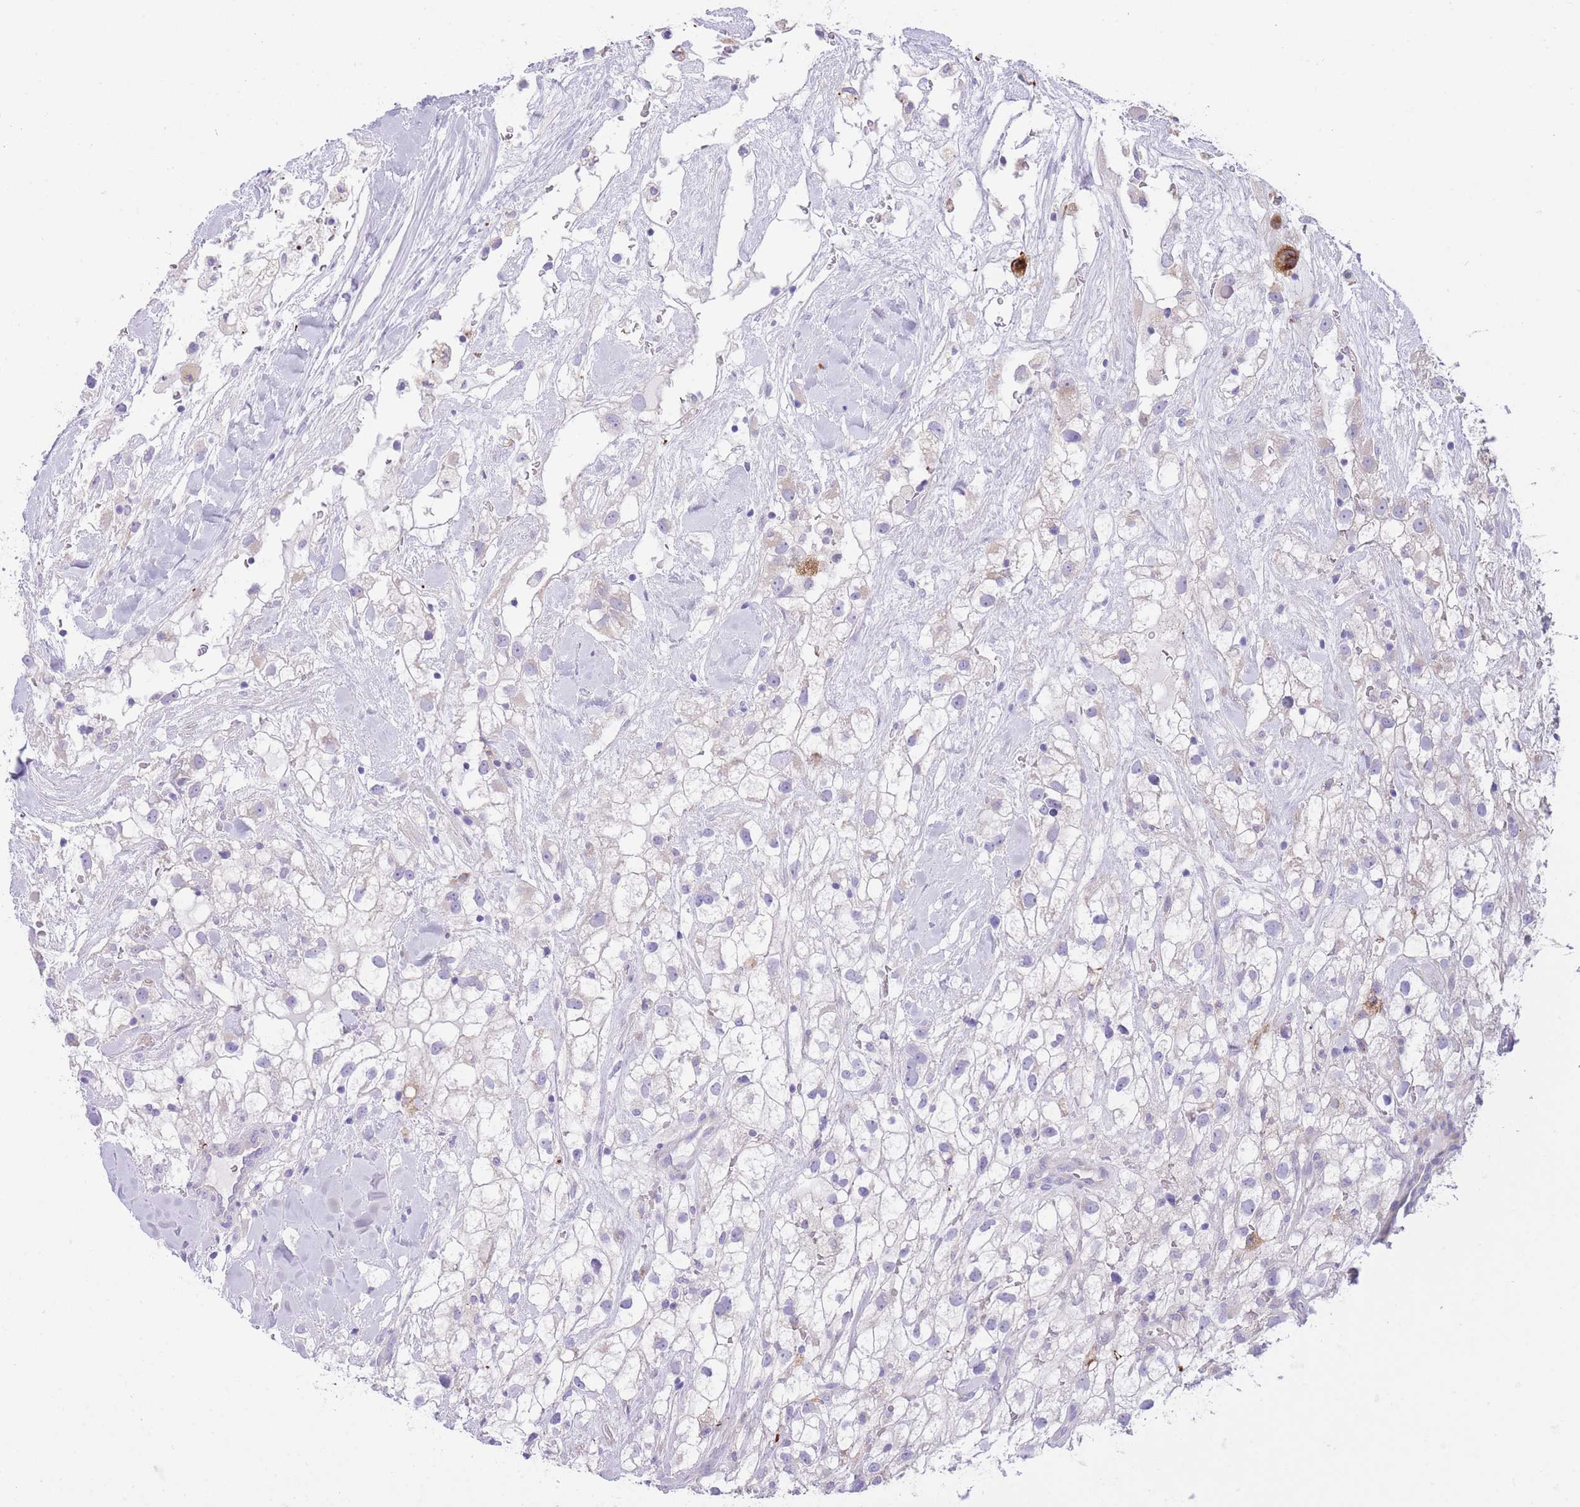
{"staining": {"intensity": "negative", "quantity": "none", "location": "none"}, "tissue": "renal cancer", "cell_type": "Tumor cells", "image_type": "cancer", "snomed": [{"axis": "morphology", "description": "Adenocarcinoma, NOS"}, {"axis": "topography", "description": "Kidney"}], "caption": "An immunohistochemistry (IHC) image of renal cancer is shown. There is no staining in tumor cells of renal cancer. Nuclei are stained in blue.", "gene": "QTRT1", "patient": {"sex": "male", "age": 59}}